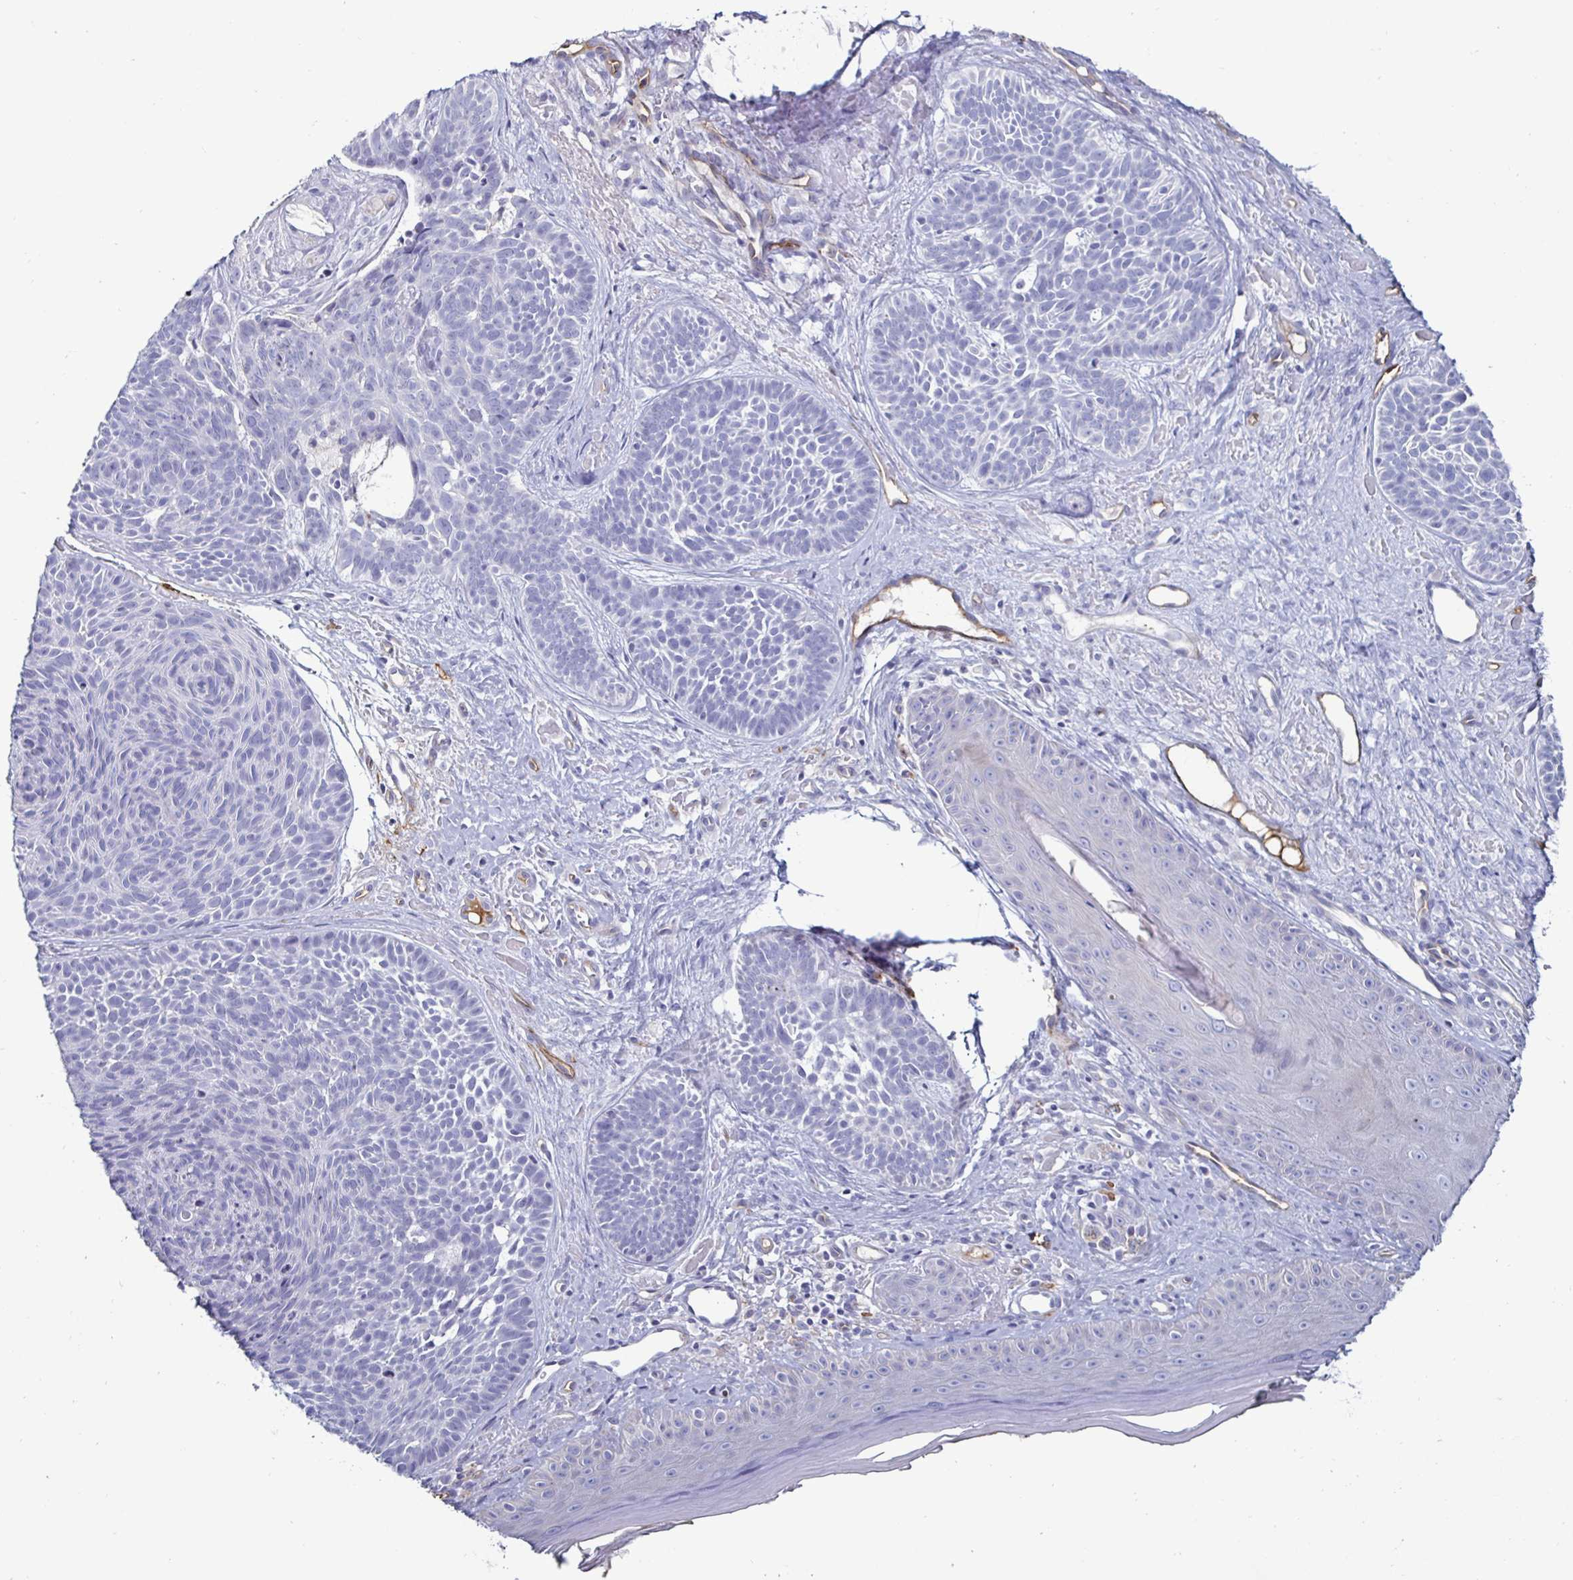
{"staining": {"intensity": "negative", "quantity": "none", "location": "none"}, "tissue": "skin cancer", "cell_type": "Tumor cells", "image_type": "cancer", "snomed": [{"axis": "morphology", "description": "Basal cell carcinoma"}, {"axis": "topography", "description": "Skin"}], "caption": "High power microscopy micrograph of an immunohistochemistry histopathology image of basal cell carcinoma (skin), revealing no significant positivity in tumor cells.", "gene": "ACSBG2", "patient": {"sex": "male", "age": 81}}